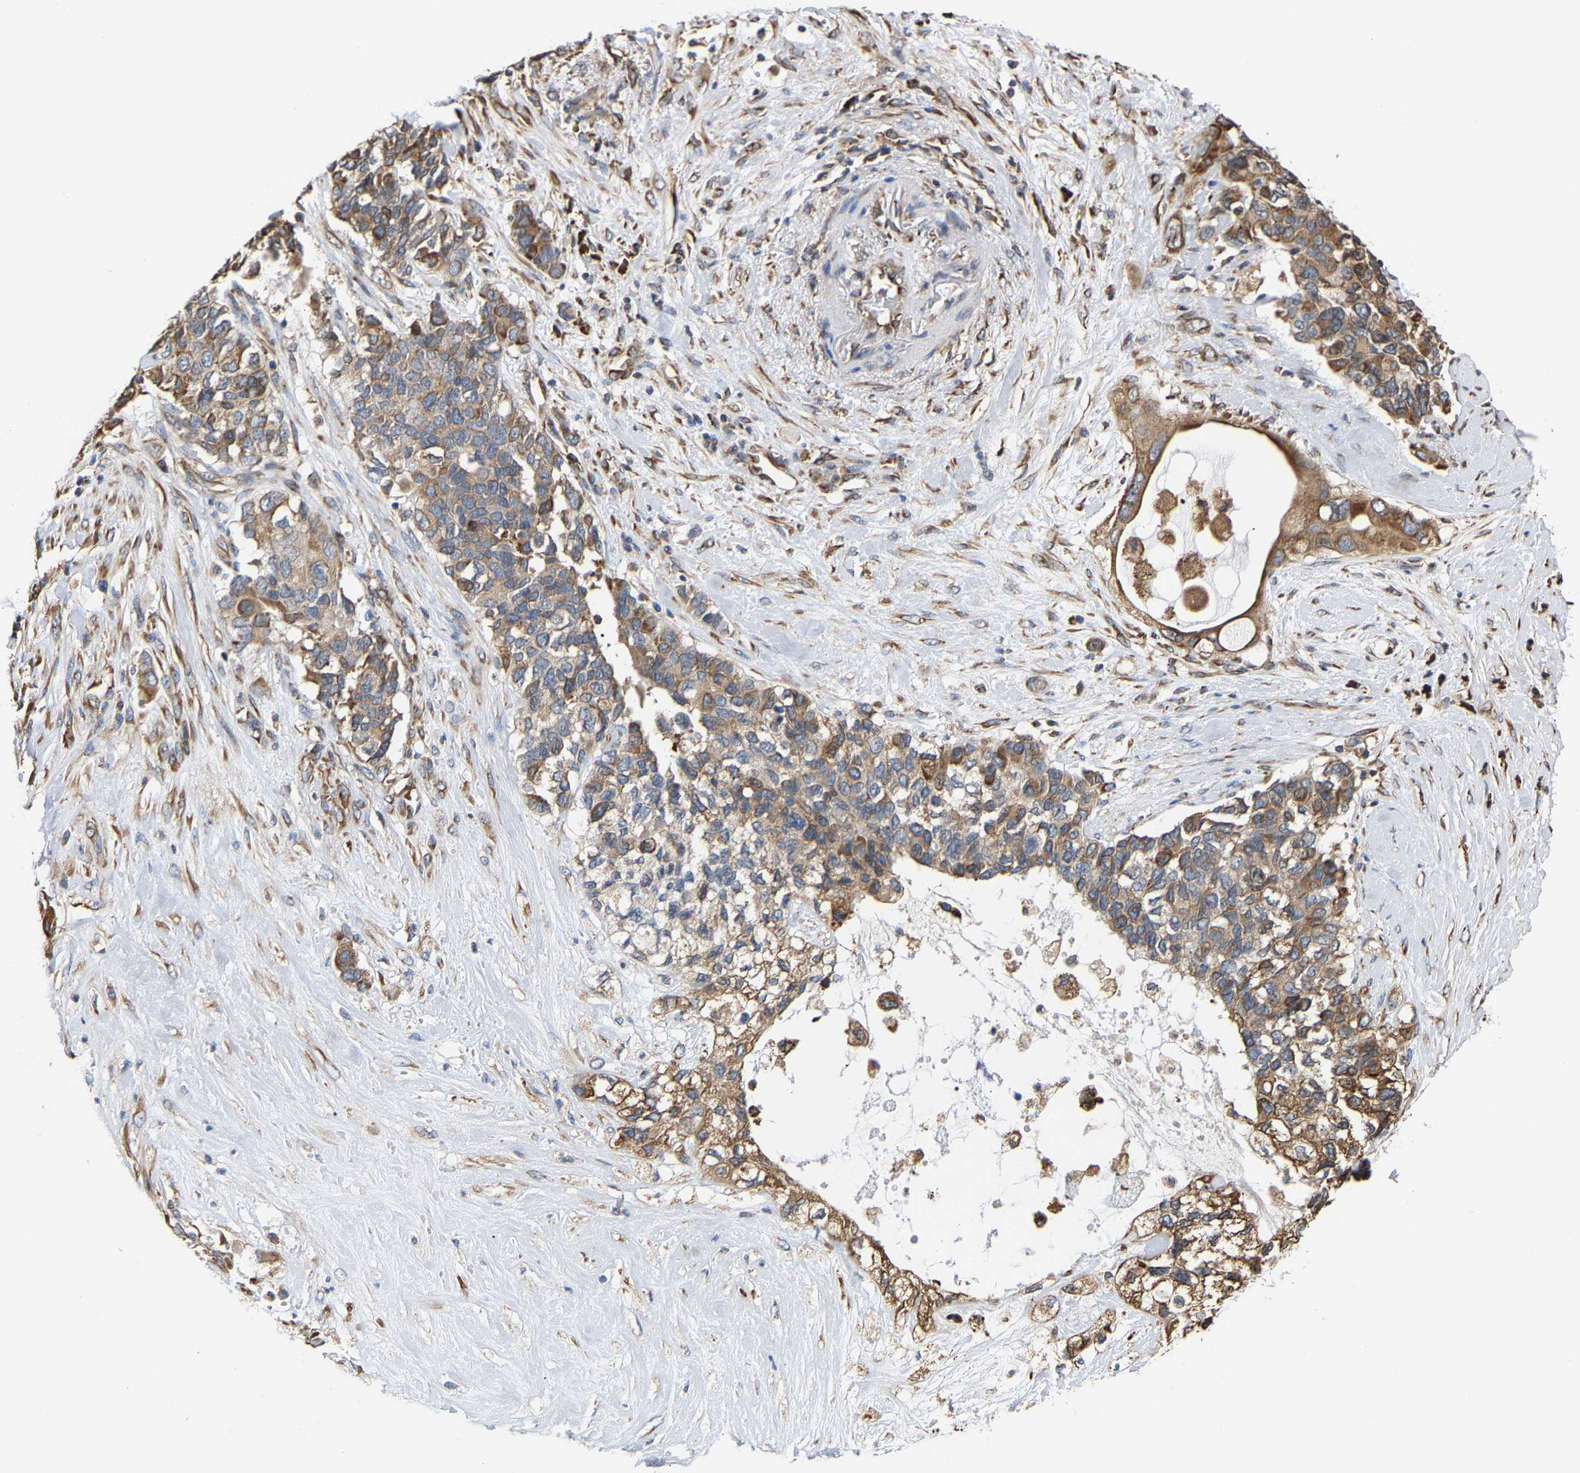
{"staining": {"intensity": "moderate", "quantity": ">75%", "location": "cytoplasmic/membranous"}, "tissue": "pancreatic cancer", "cell_type": "Tumor cells", "image_type": "cancer", "snomed": [{"axis": "morphology", "description": "Adenocarcinoma, NOS"}, {"axis": "topography", "description": "Pancreas"}], "caption": "Adenocarcinoma (pancreatic) stained with immunohistochemistry shows moderate cytoplasmic/membranous expression in approximately >75% of tumor cells.", "gene": "ARAP1", "patient": {"sex": "female", "age": 56}}